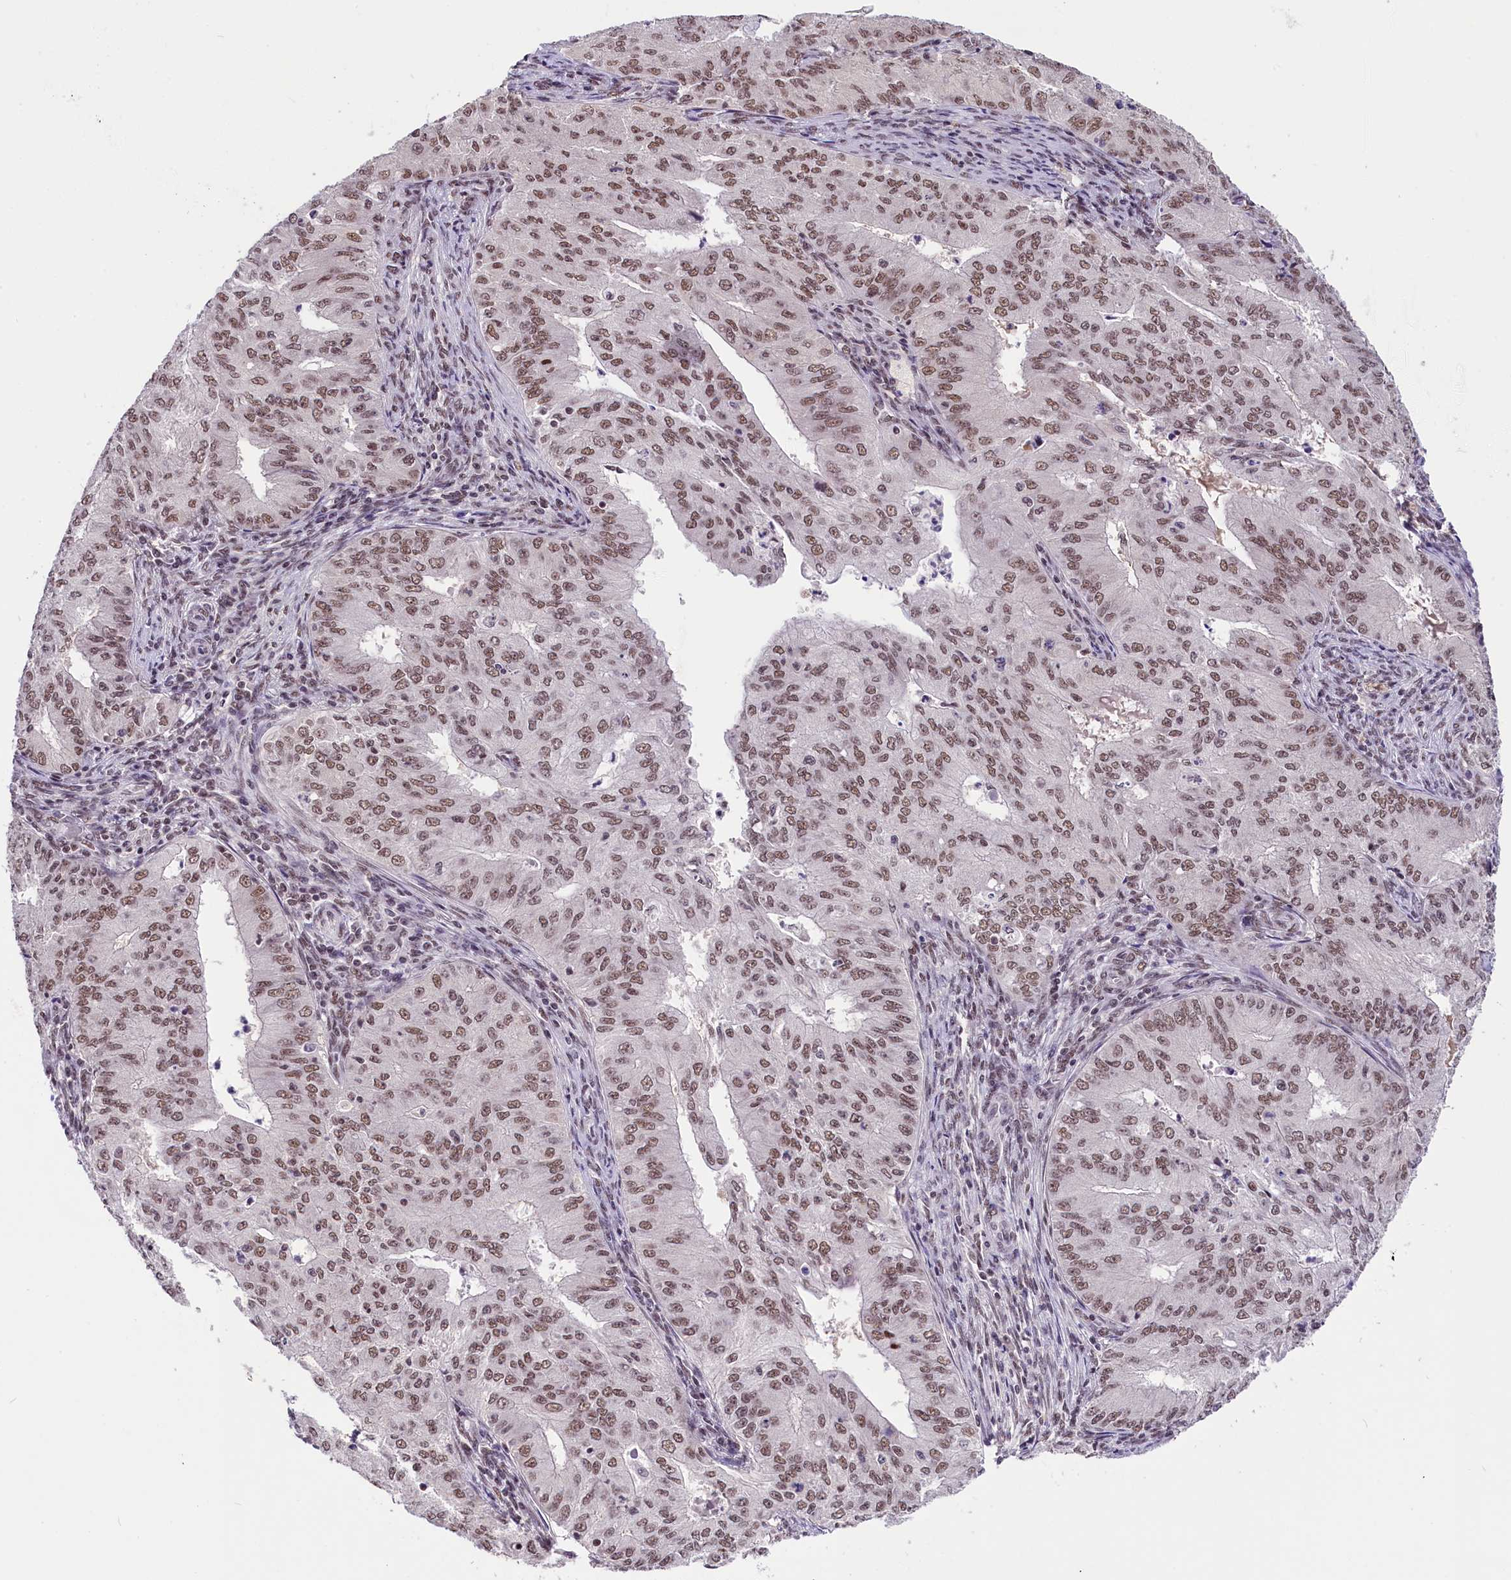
{"staining": {"intensity": "moderate", "quantity": ">75%", "location": "nuclear"}, "tissue": "endometrial cancer", "cell_type": "Tumor cells", "image_type": "cancer", "snomed": [{"axis": "morphology", "description": "Adenocarcinoma, NOS"}, {"axis": "topography", "description": "Endometrium"}], "caption": "This micrograph displays immunohistochemistry staining of adenocarcinoma (endometrial), with medium moderate nuclear staining in approximately >75% of tumor cells.", "gene": "ZC3H4", "patient": {"sex": "female", "age": 50}}